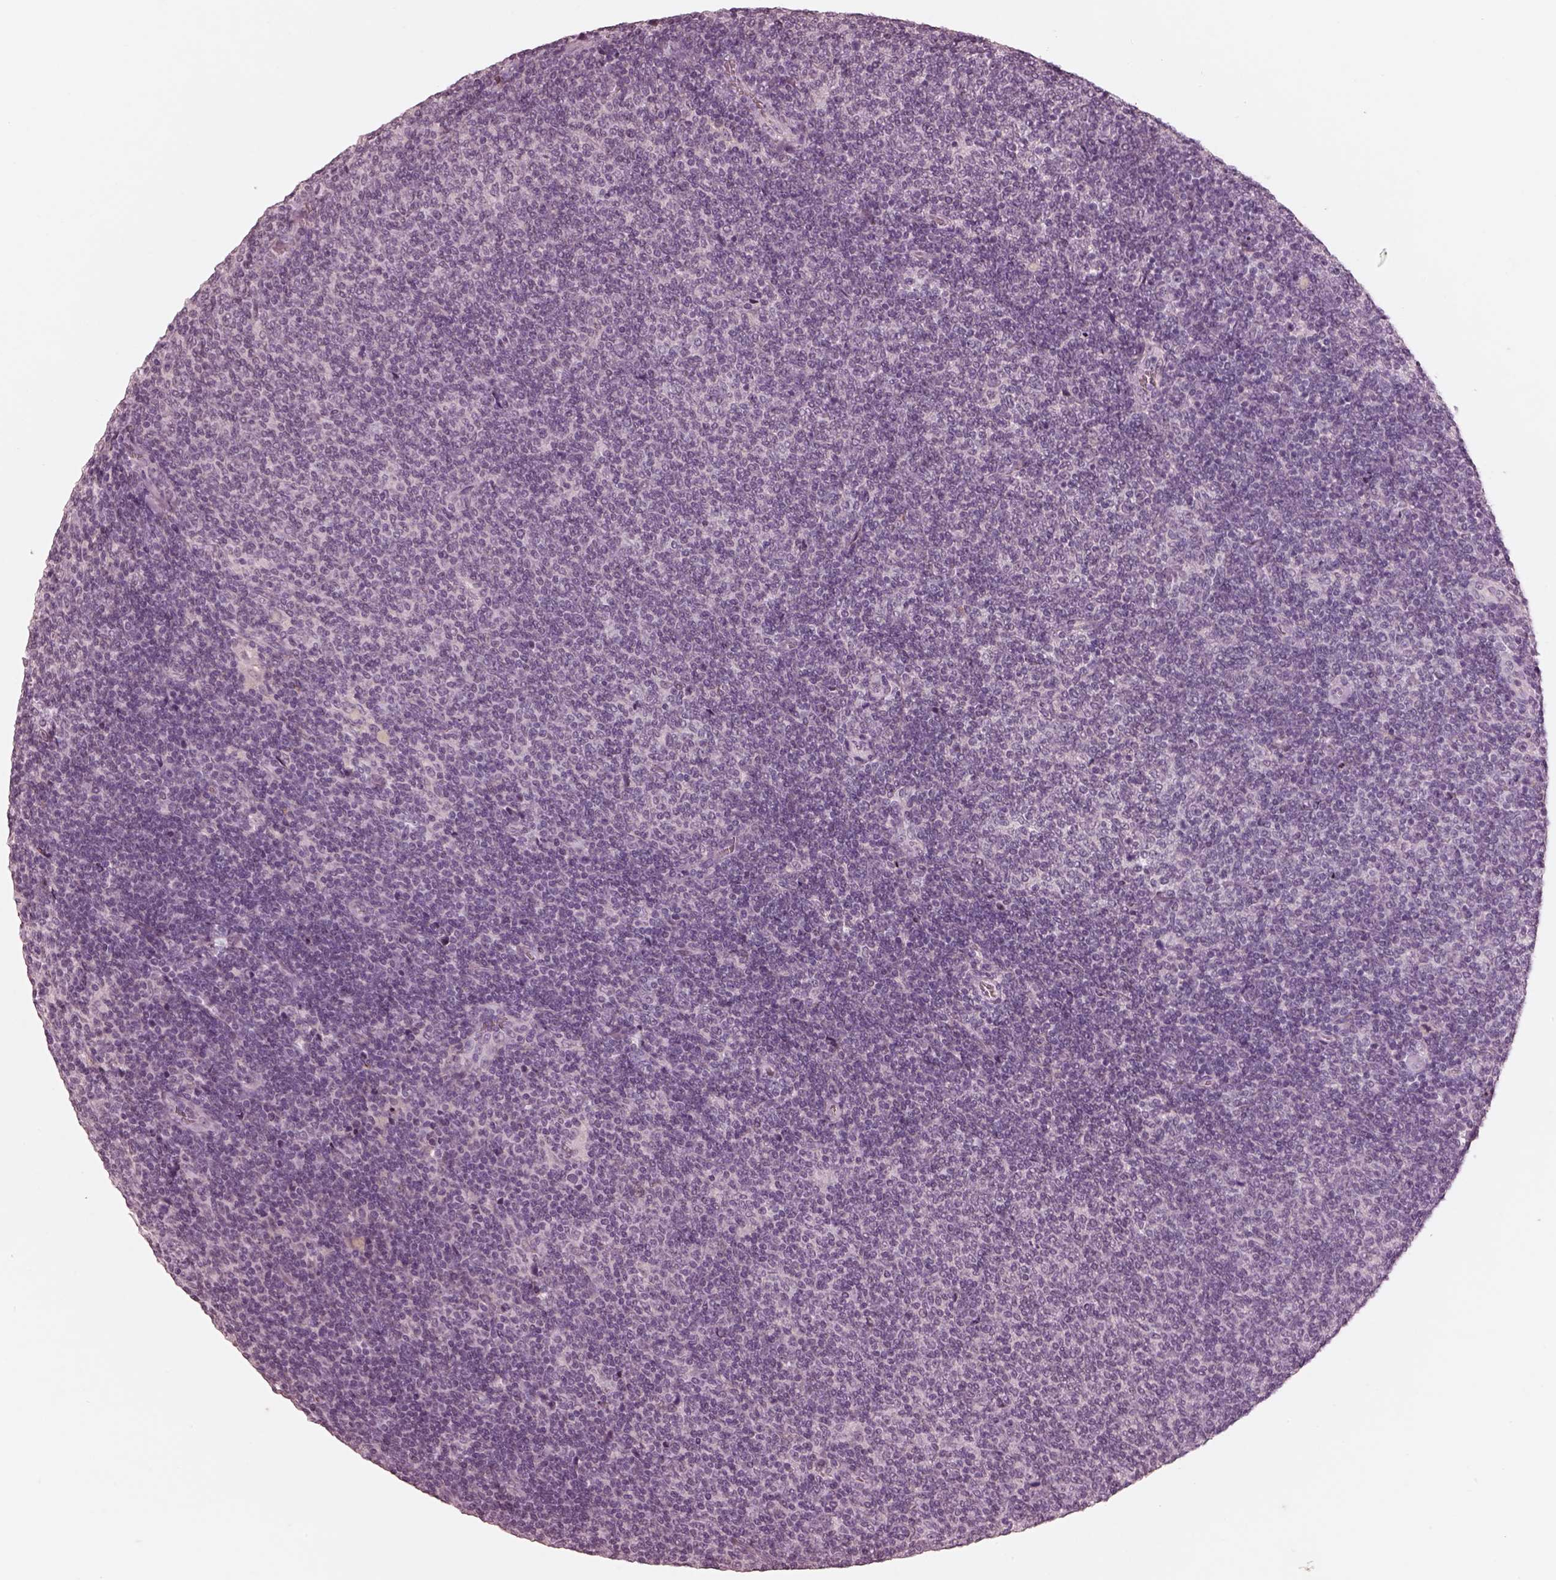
{"staining": {"intensity": "negative", "quantity": "none", "location": "none"}, "tissue": "lymphoma", "cell_type": "Tumor cells", "image_type": "cancer", "snomed": [{"axis": "morphology", "description": "Malignant lymphoma, non-Hodgkin's type, Low grade"}, {"axis": "topography", "description": "Lymph node"}], "caption": "Tumor cells show no significant protein positivity in low-grade malignant lymphoma, non-Hodgkin's type.", "gene": "KCNA2", "patient": {"sex": "male", "age": 52}}